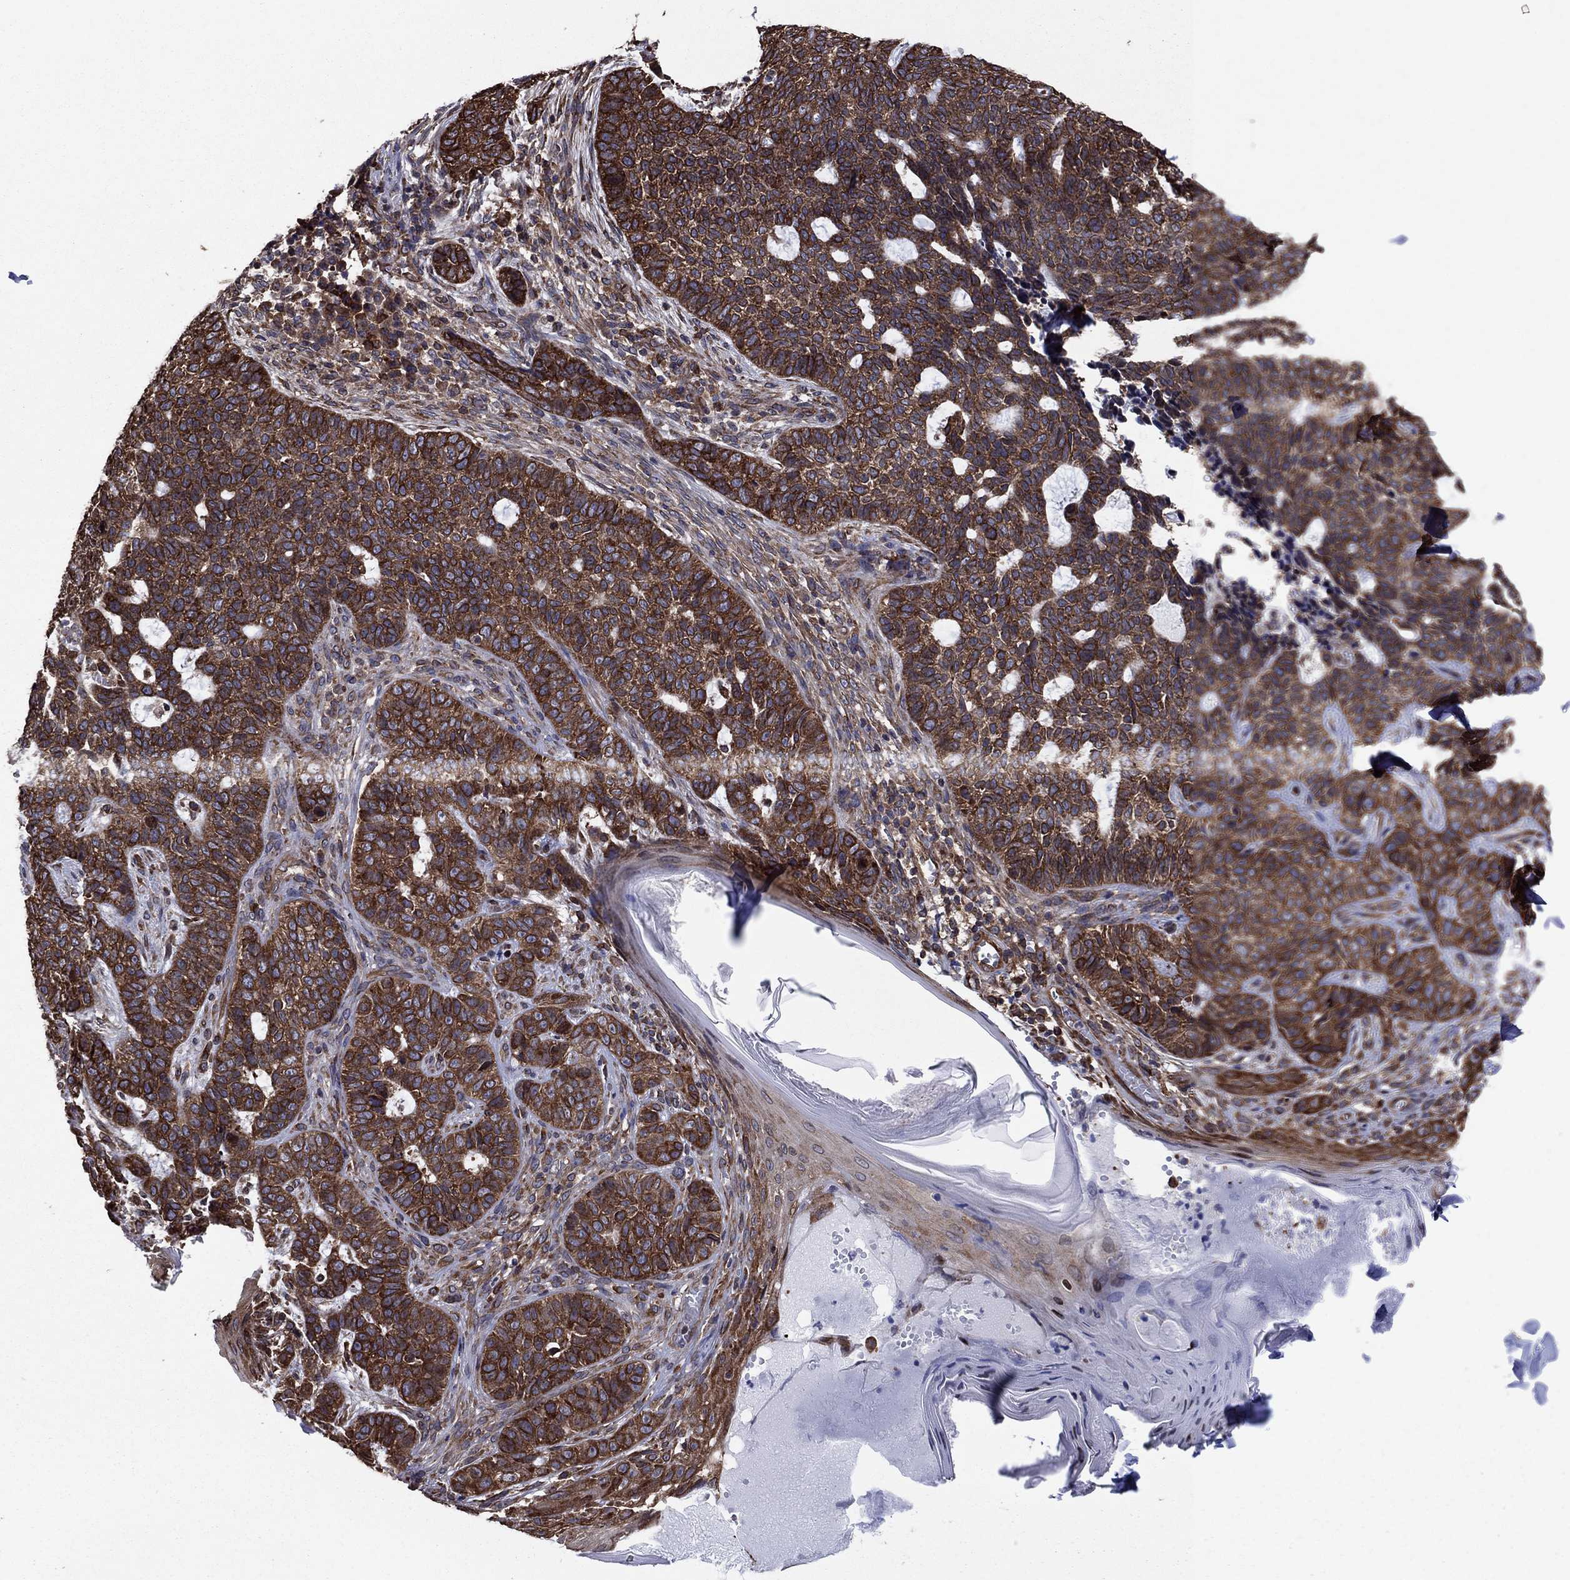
{"staining": {"intensity": "strong", "quantity": ">75%", "location": "cytoplasmic/membranous"}, "tissue": "skin cancer", "cell_type": "Tumor cells", "image_type": "cancer", "snomed": [{"axis": "morphology", "description": "Basal cell carcinoma"}, {"axis": "topography", "description": "Skin"}], "caption": "Human basal cell carcinoma (skin) stained with a brown dye displays strong cytoplasmic/membranous positive expression in about >75% of tumor cells.", "gene": "YBX1", "patient": {"sex": "female", "age": 69}}